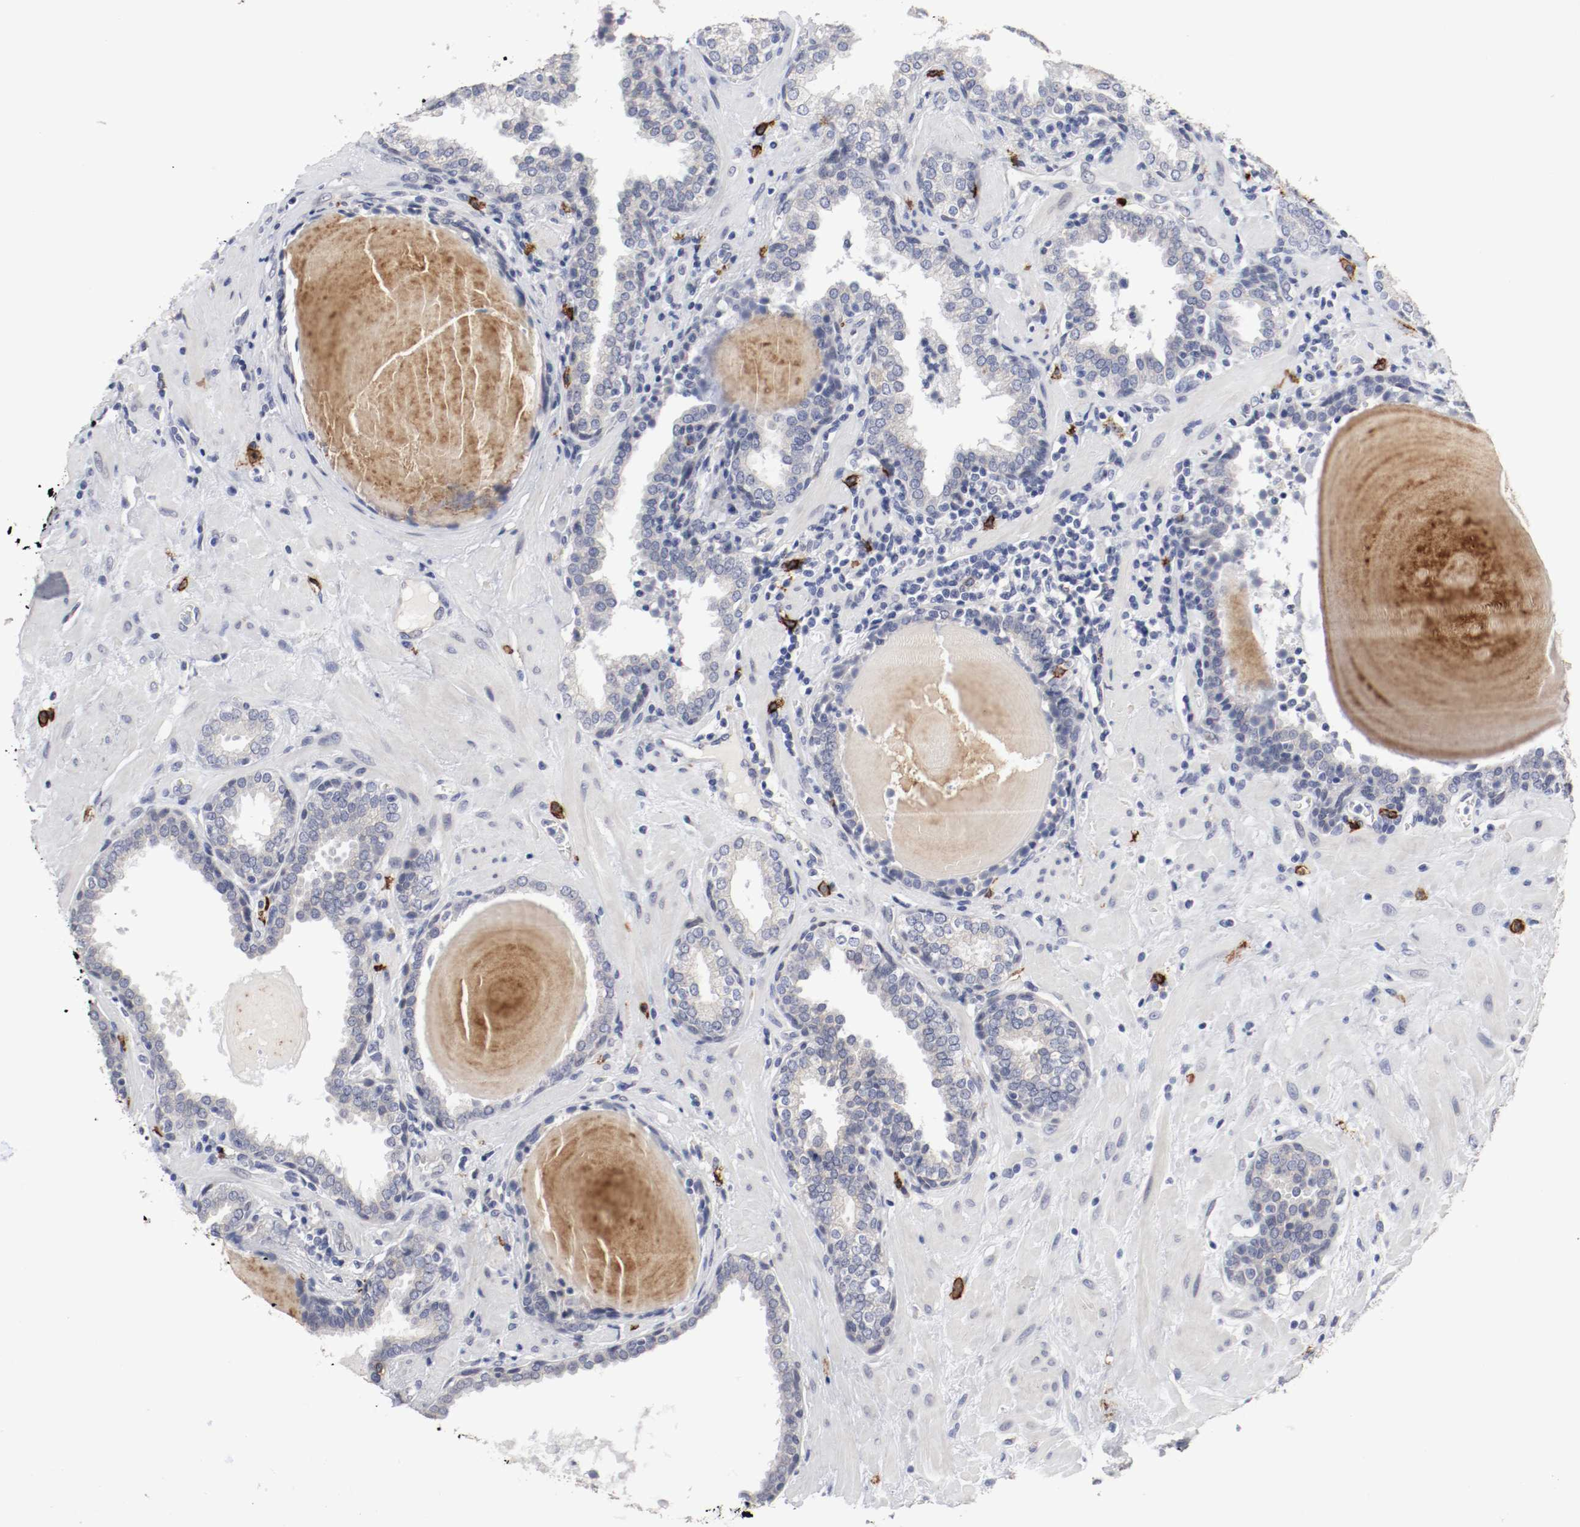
{"staining": {"intensity": "negative", "quantity": "none", "location": "none"}, "tissue": "prostate", "cell_type": "Glandular cells", "image_type": "normal", "snomed": [{"axis": "morphology", "description": "Normal tissue, NOS"}, {"axis": "topography", "description": "Prostate"}], "caption": "This is a photomicrograph of immunohistochemistry staining of unremarkable prostate, which shows no staining in glandular cells. (Immunohistochemistry (ihc), brightfield microscopy, high magnification).", "gene": "KIT", "patient": {"sex": "male", "age": 51}}